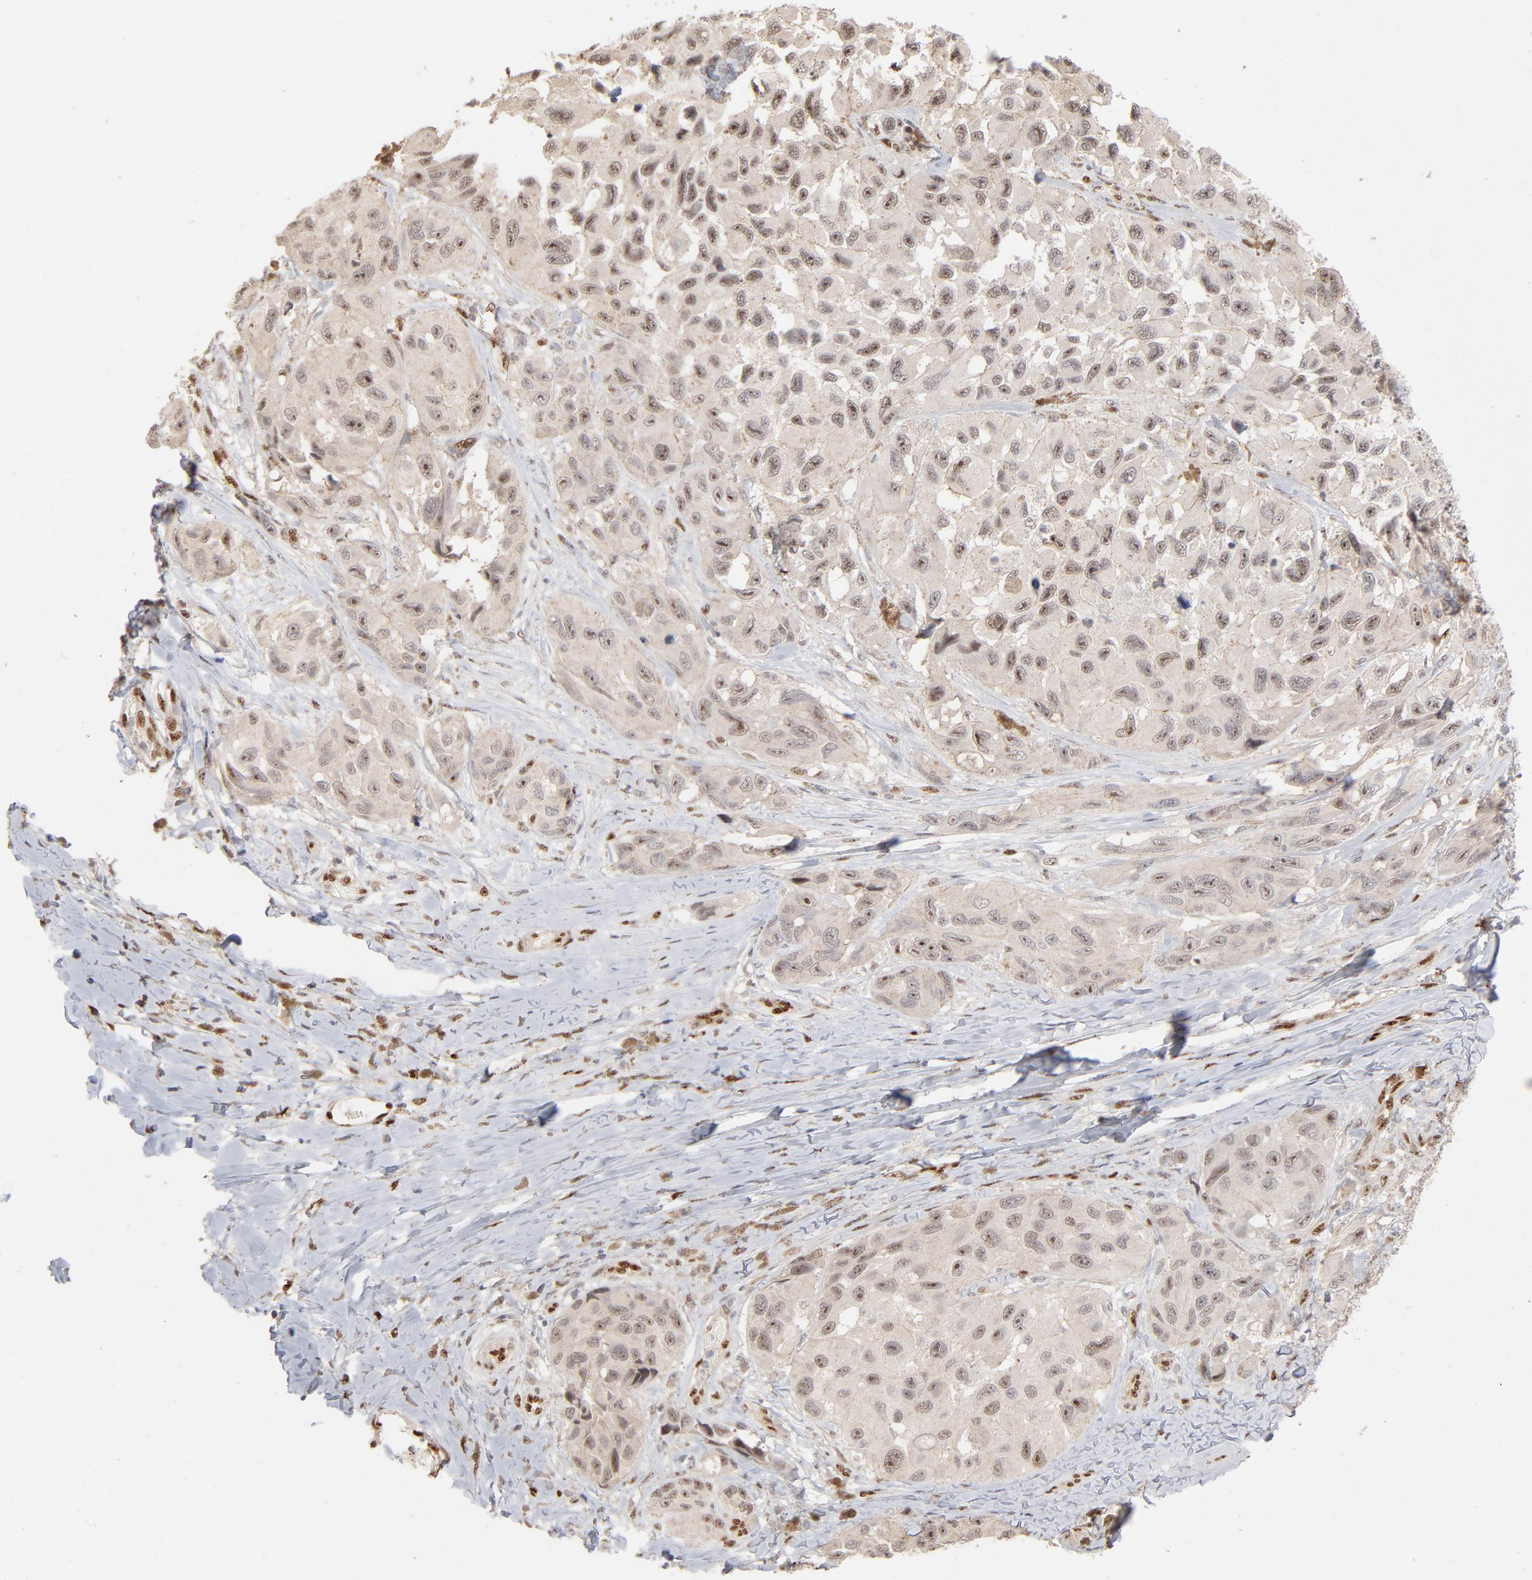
{"staining": {"intensity": "weak", "quantity": ">75%", "location": "nuclear"}, "tissue": "melanoma", "cell_type": "Tumor cells", "image_type": "cancer", "snomed": [{"axis": "morphology", "description": "Malignant melanoma, NOS"}, {"axis": "topography", "description": "Skin"}], "caption": "Malignant melanoma tissue exhibits weak nuclear staining in approximately >75% of tumor cells", "gene": "NFIB", "patient": {"sex": "female", "age": 73}}